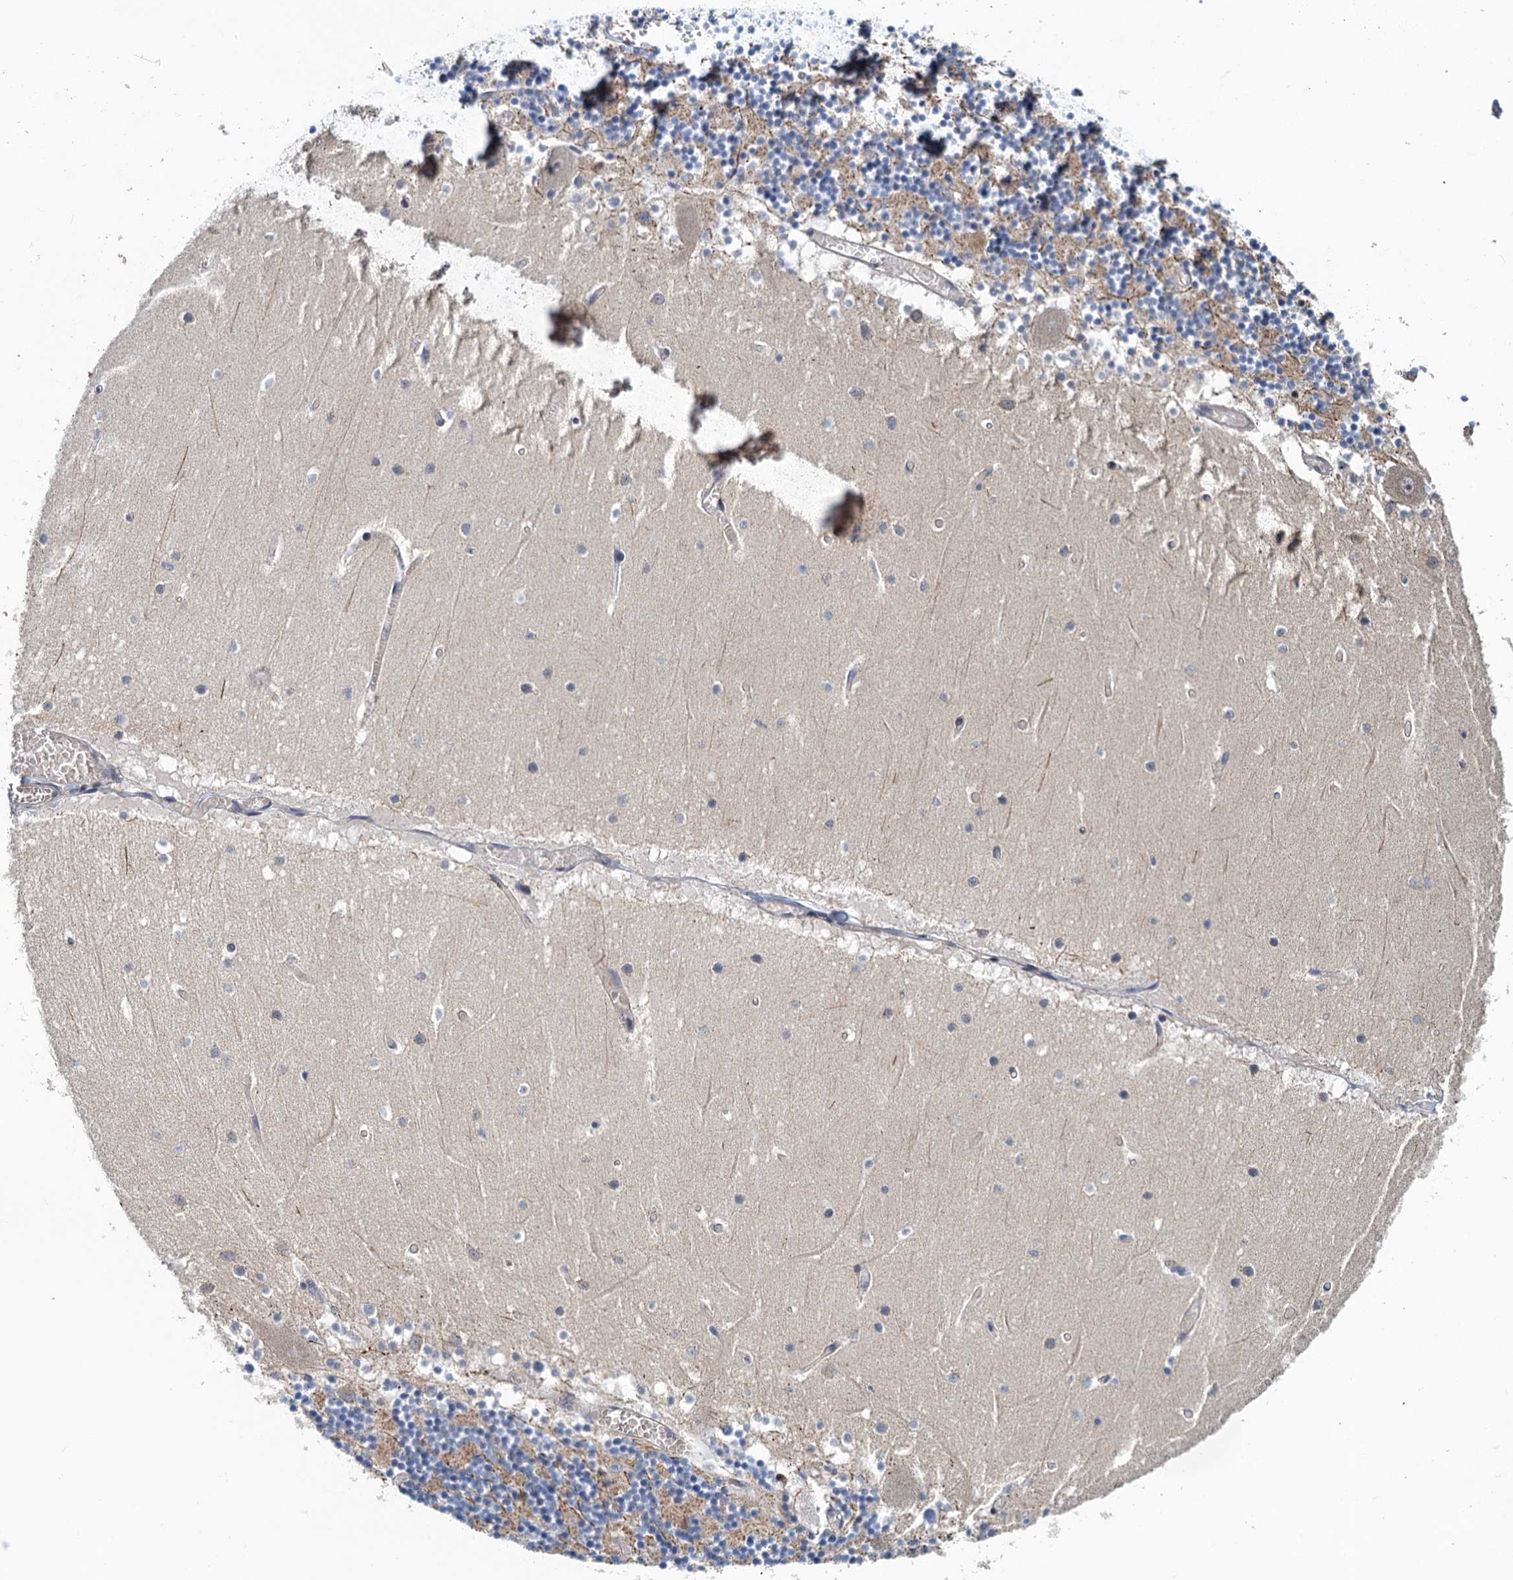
{"staining": {"intensity": "moderate", "quantity": "25%-75%", "location": "cytoplasmic/membranous"}, "tissue": "cerebellum", "cell_type": "Cells in granular layer", "image_type": "normal", "snomed": [{"axis": "morphology", "description": "Normal tissue, NOS"}, {"axis": "topography", "description": "Cerebellum"}], "caption": "Human cerebellum stained with a brown dye reveals moderate cytoplasmic/membranous positive staining in about 25%-75% of cells in granular layer.", "gene": "MDM1", "patient": {"sex": "female", "age": 28}}